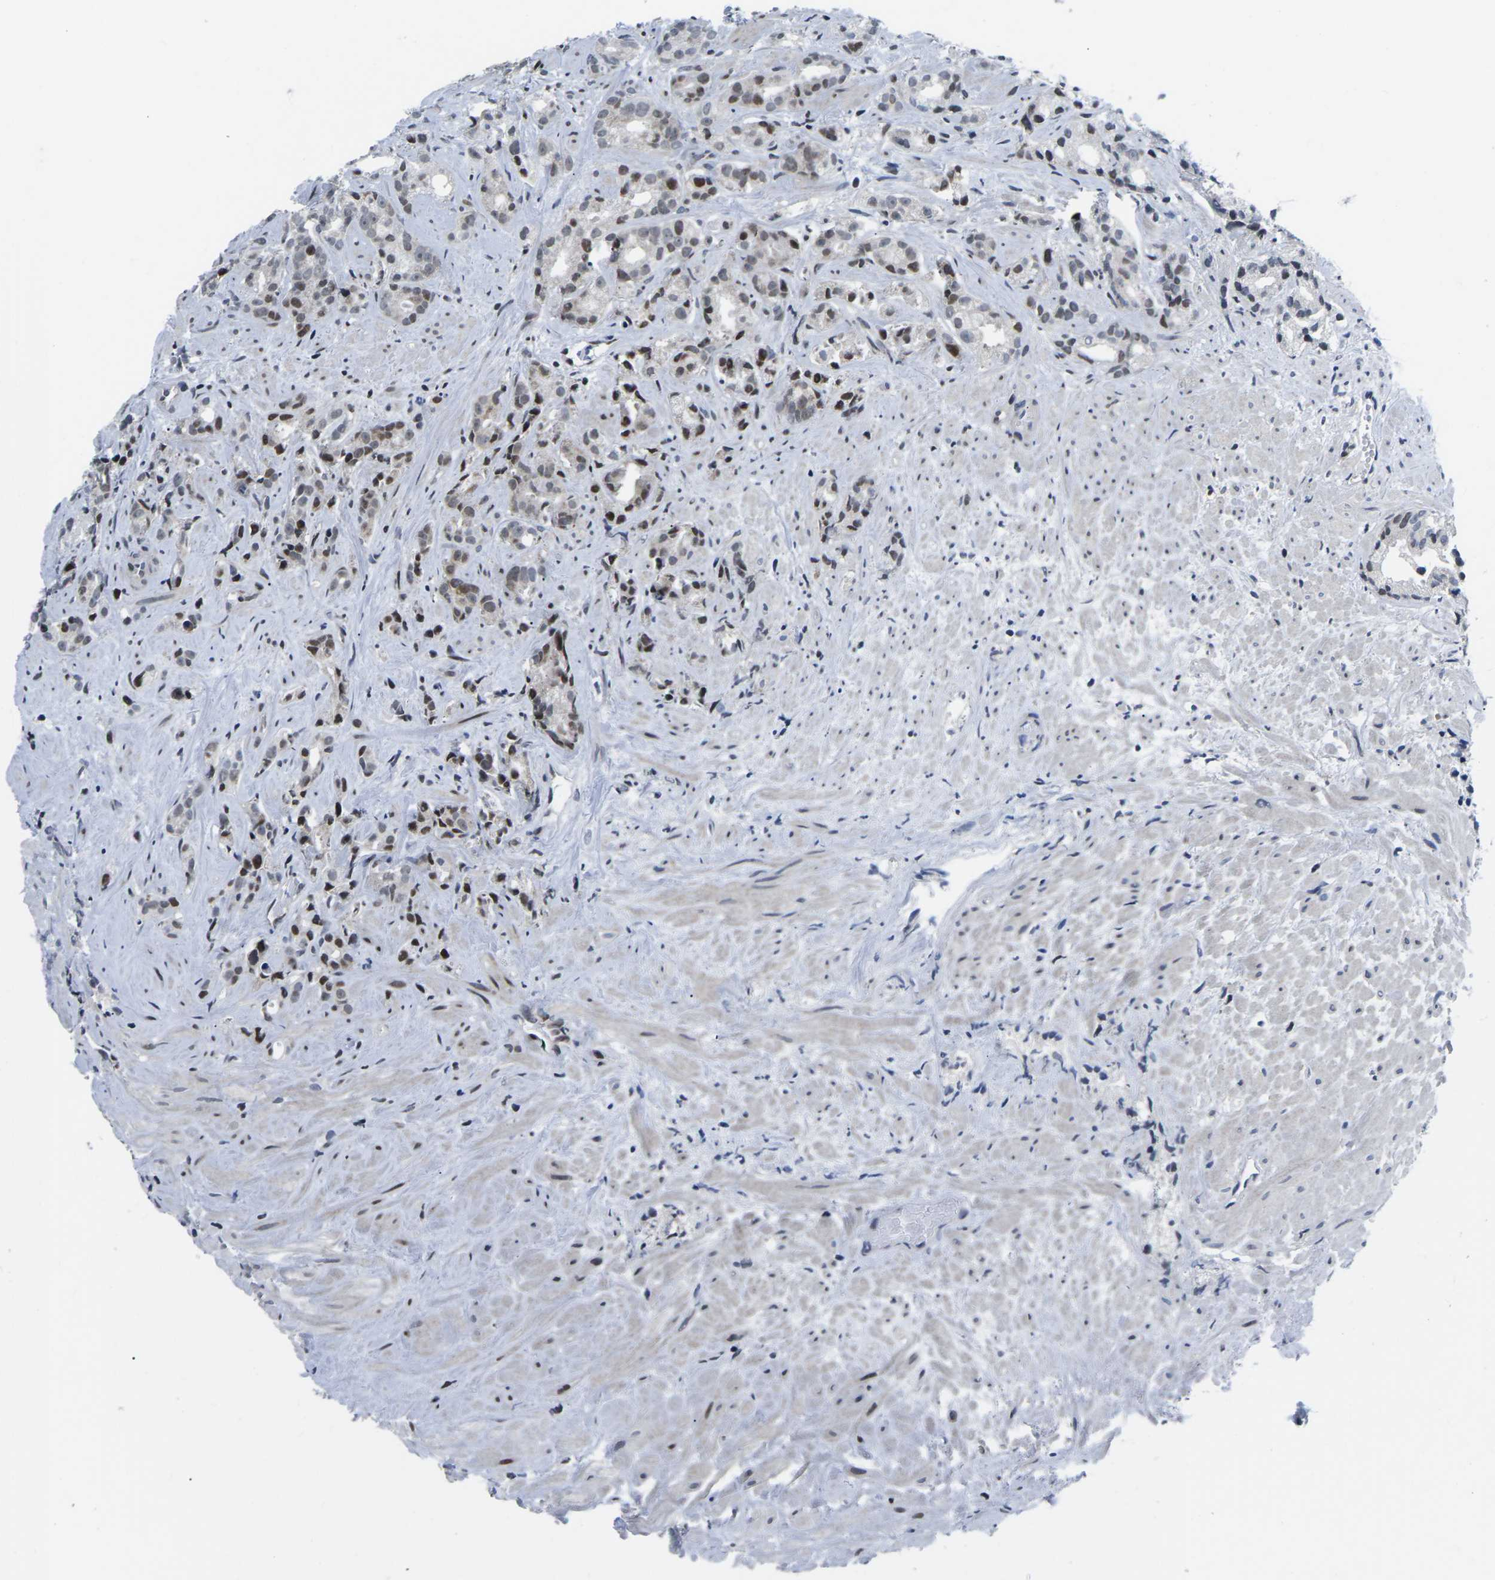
{"staining": {"intensity": "strong", "quantity": "<25%", "location": "nuclear"}, "tissue": "prostate cancer", "cell_type": "Tumor cells", "image_type": "cancer", "snomed": [{"axis": "morphology", "description": "Adenocarcinoma, Low grade"}, {"axis": "topography", "description": "Prostate"}], "caption": "A brown stain shows strong nuclear expression of a protein in human prostate cancer (low-grade adenocarcinoma) tumor cells. (Brightfield microscopy of DAB IHC at high magnification).", "gene": "CDC73", "patient": {"sex": "male", "age": 89}}